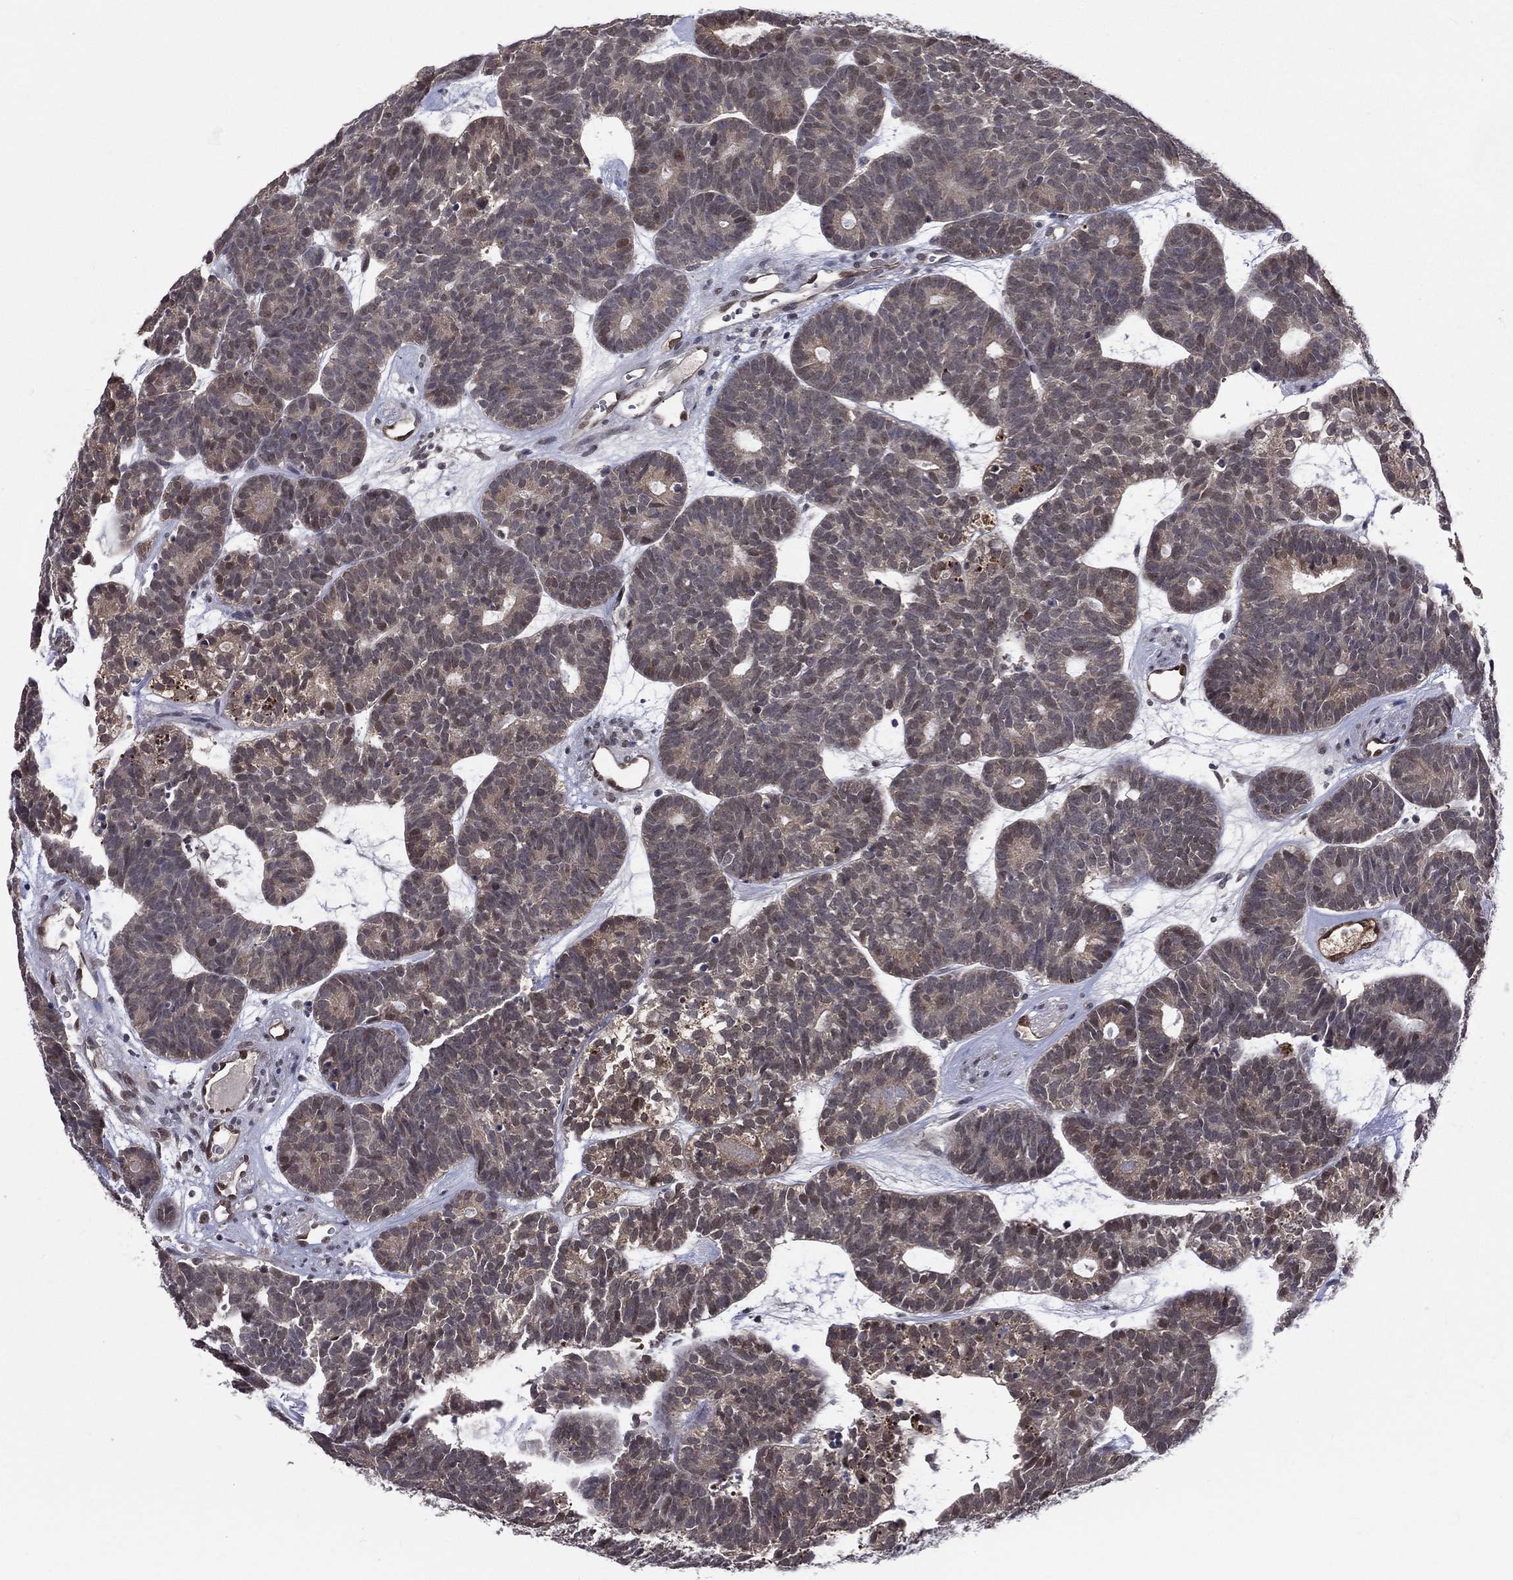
{"staining": {"intensity": "moderate", "quantity": "<25%", "location": "nuclear"}, "tissue": "head and neck cancer", "cell_type": "Tumor cells", "image_type": "cancer", "snomed": [{"axis": "morphology", "description": "Adenocarcinoma, NOS"}, {"axis": "topography", "description": "Head-Neck"}], "caption": "There is low levels of moderate nuclear staining in tumor cells of head and neck cancer (adenocarcinoma), as demonstrated by immunohistochemical staining (brown color).", "gene": "GMPR2", "patient": {"sex": "female", "age": 81}}